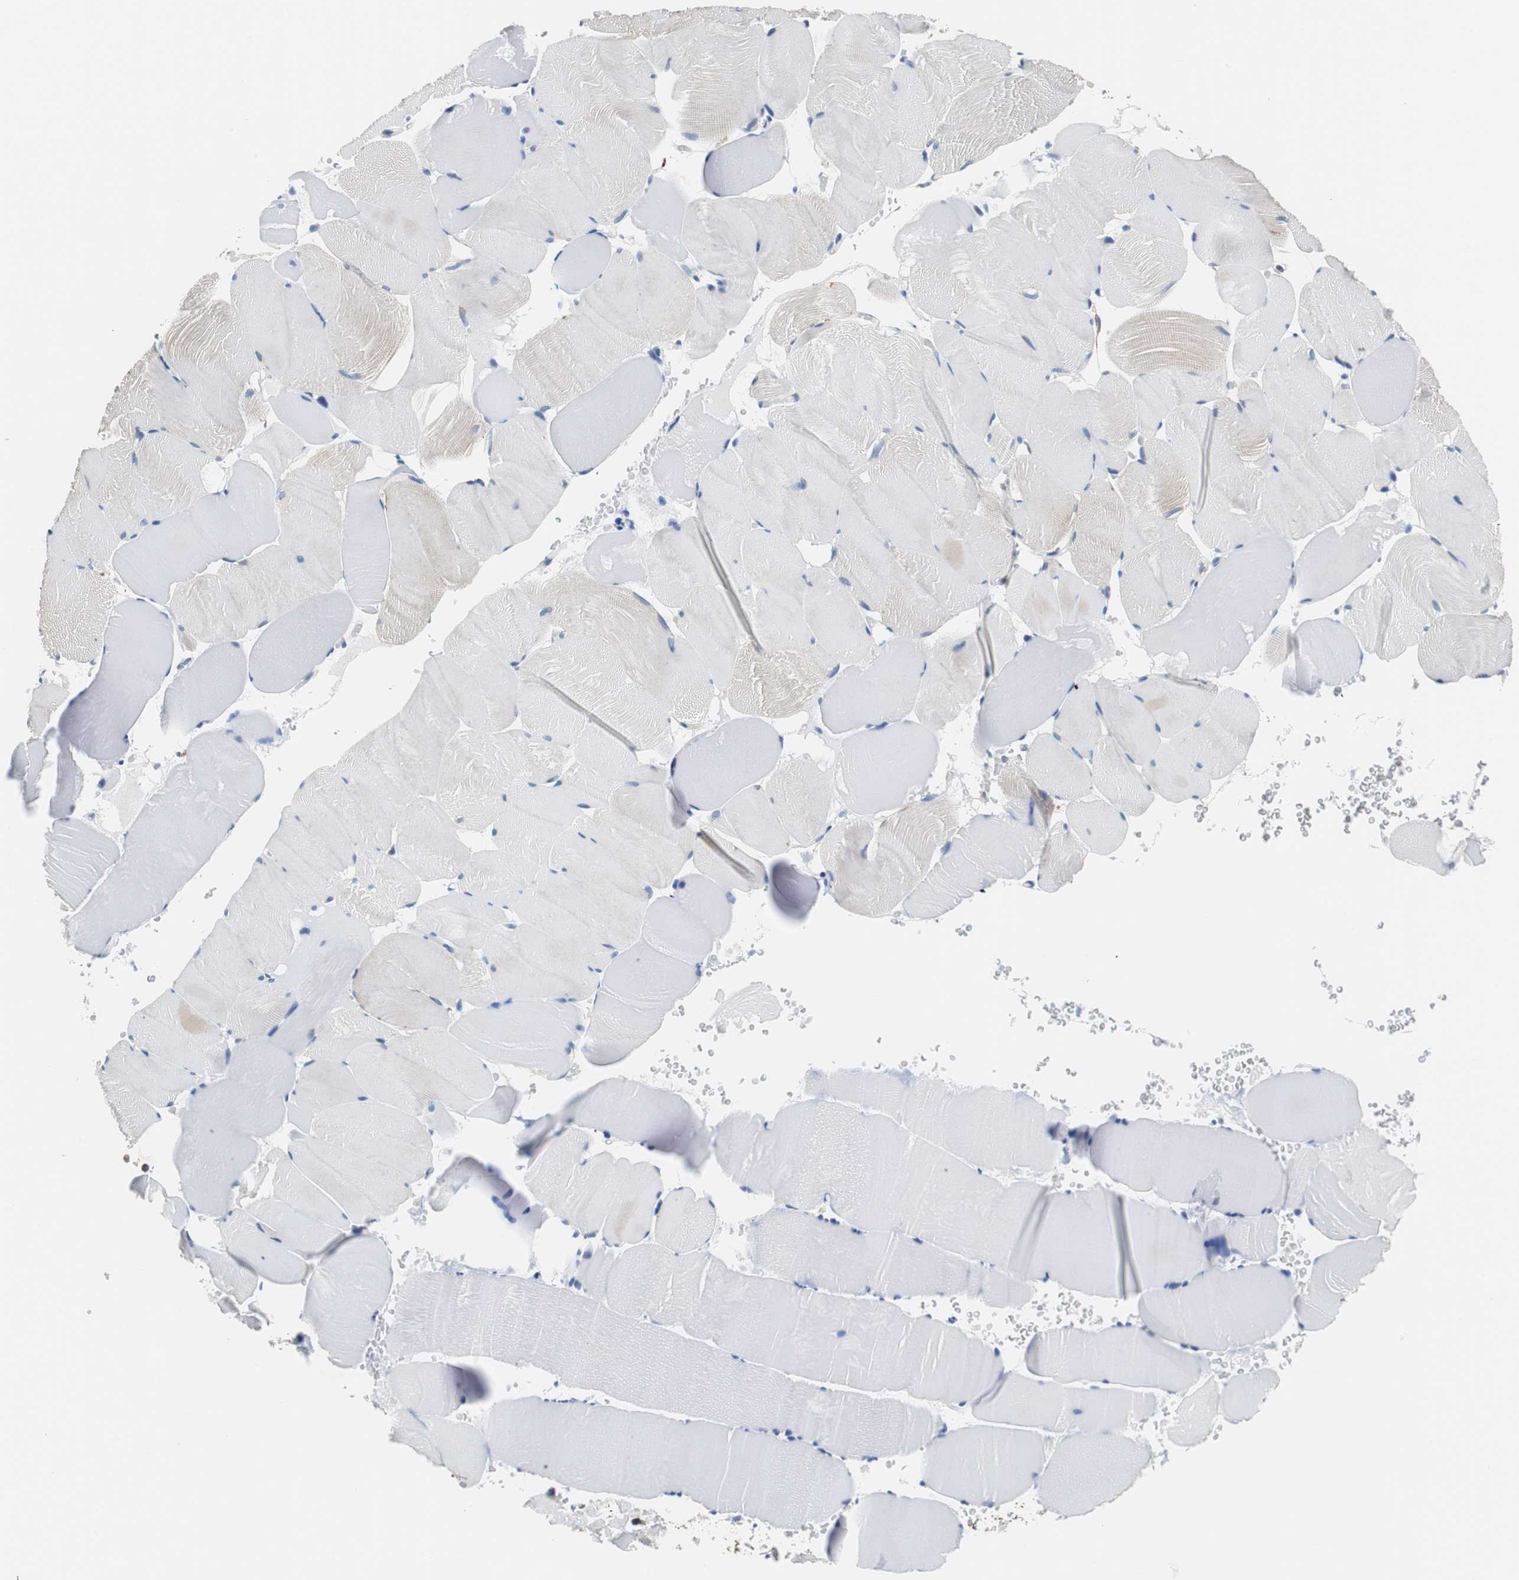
{"staining": {"intensity": "weak", "quantity": "<25%", "location": "cytoplasmic/membranous"}, "tissue": "skeletal muscle", "cell_type": "Myocytes", "image_type": "normal", "snomed": [{"axis": "morphology", "description": "Normal tissue, NOS"}, {"axis": "topography", "description": "Skeletal muscle"}], "caption": "A histopathology image of human skeletal muscle is negative for staining in myocytes. The staining was performed using DAB to visualize the protein expression in brown, while the nuclei were stained in blue with hematoxylin (Magnification: 20x).", "gene": "PCK1", "patient": {"sex": "male", "age": 62}}